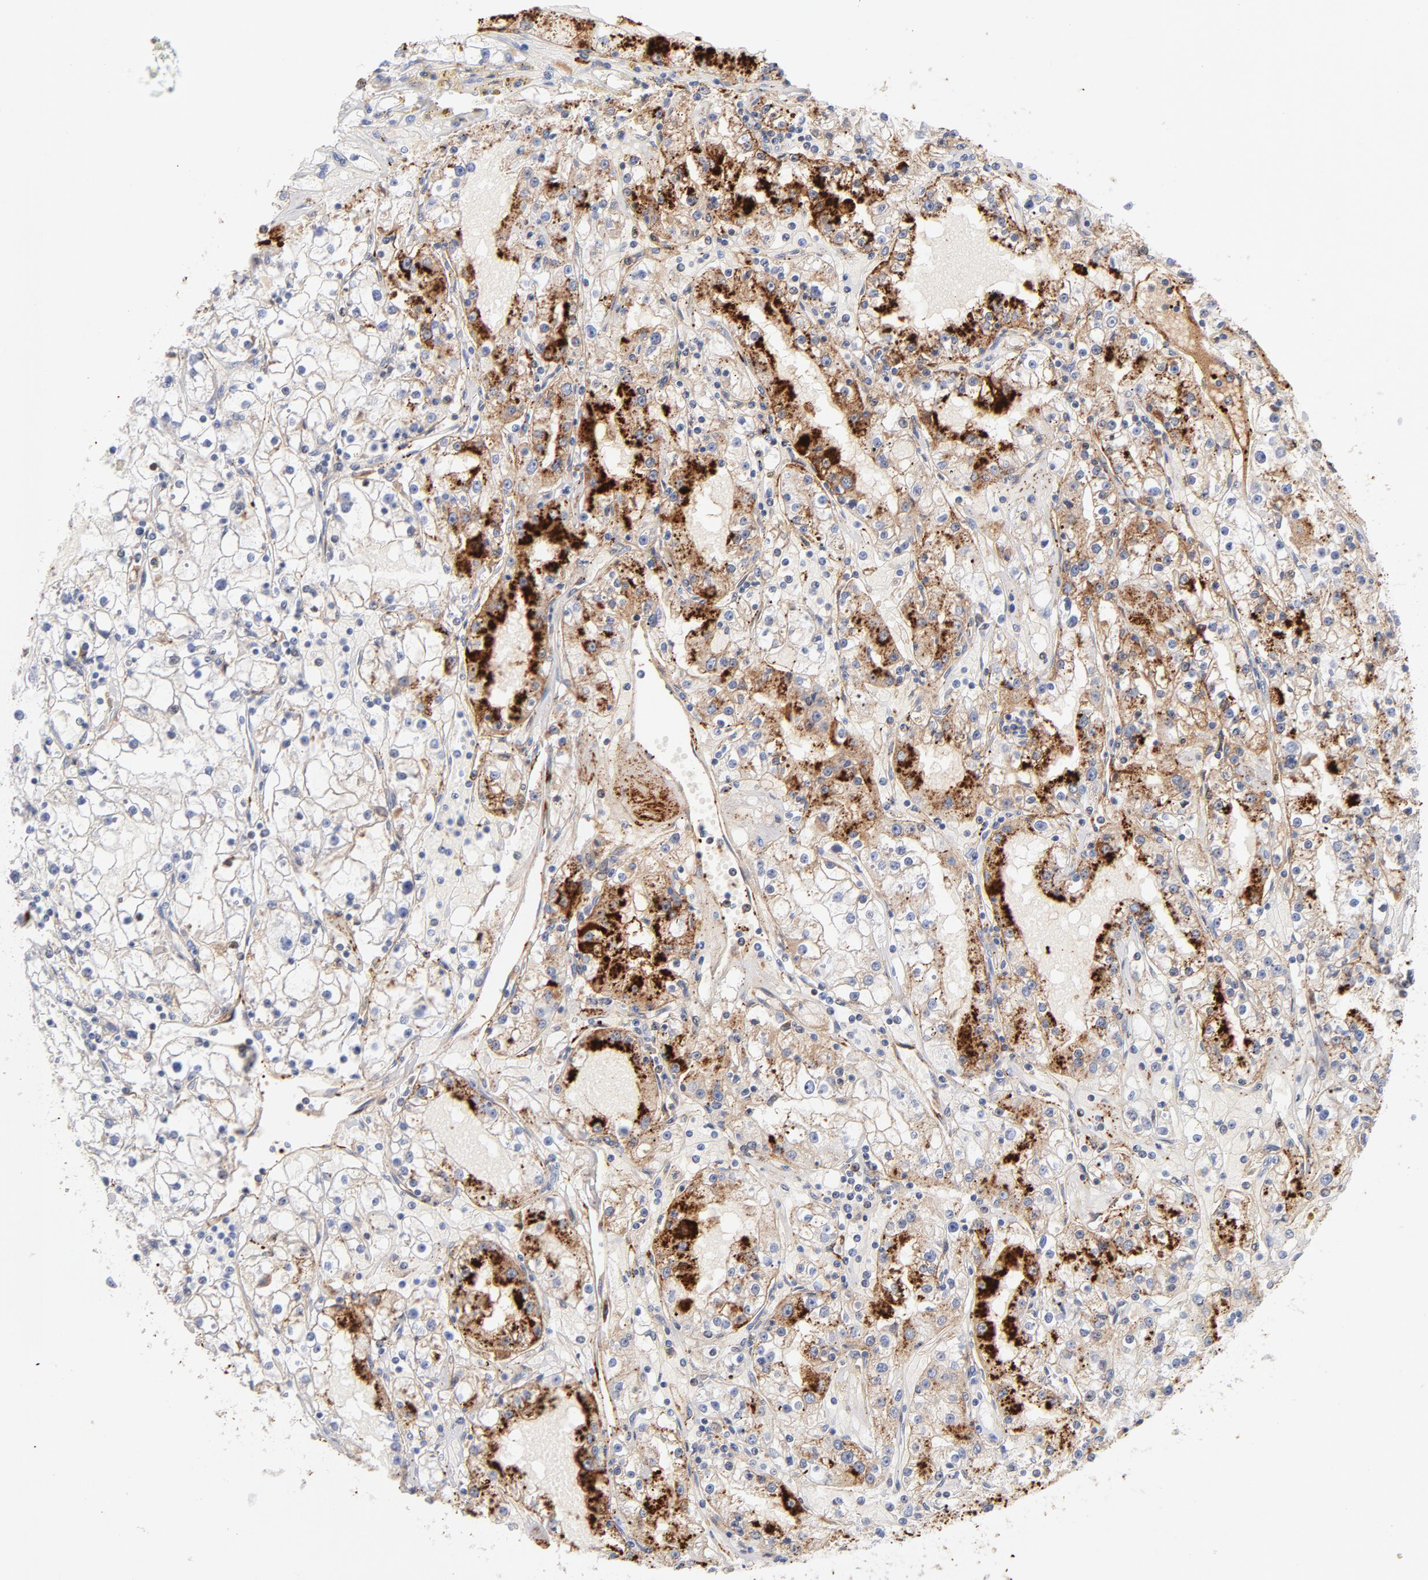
{"staining": {"intensity": "strong", "quantity": "<25%", "location": "cytoplasmic/membranous"}, "tissue": "renal cancer", "cell_type": "Tumor cells", "image_type": "cancer", "snomed": [{"axis": "morphology", "description": "Adenocarcinoma, NOS"}, {"axis": "topography", "description": "Kidney"}], "caption": "Strong cytoplasmic/membranous staining is seen in about <25% of tumor cells in renal cancer (adenocarcinoma). Immunohistochemistry stains the protein of interest in brown and the nuclei are stained blue.", "gene": "PLAT", "patient": {"sex": "male", "age": 56}}